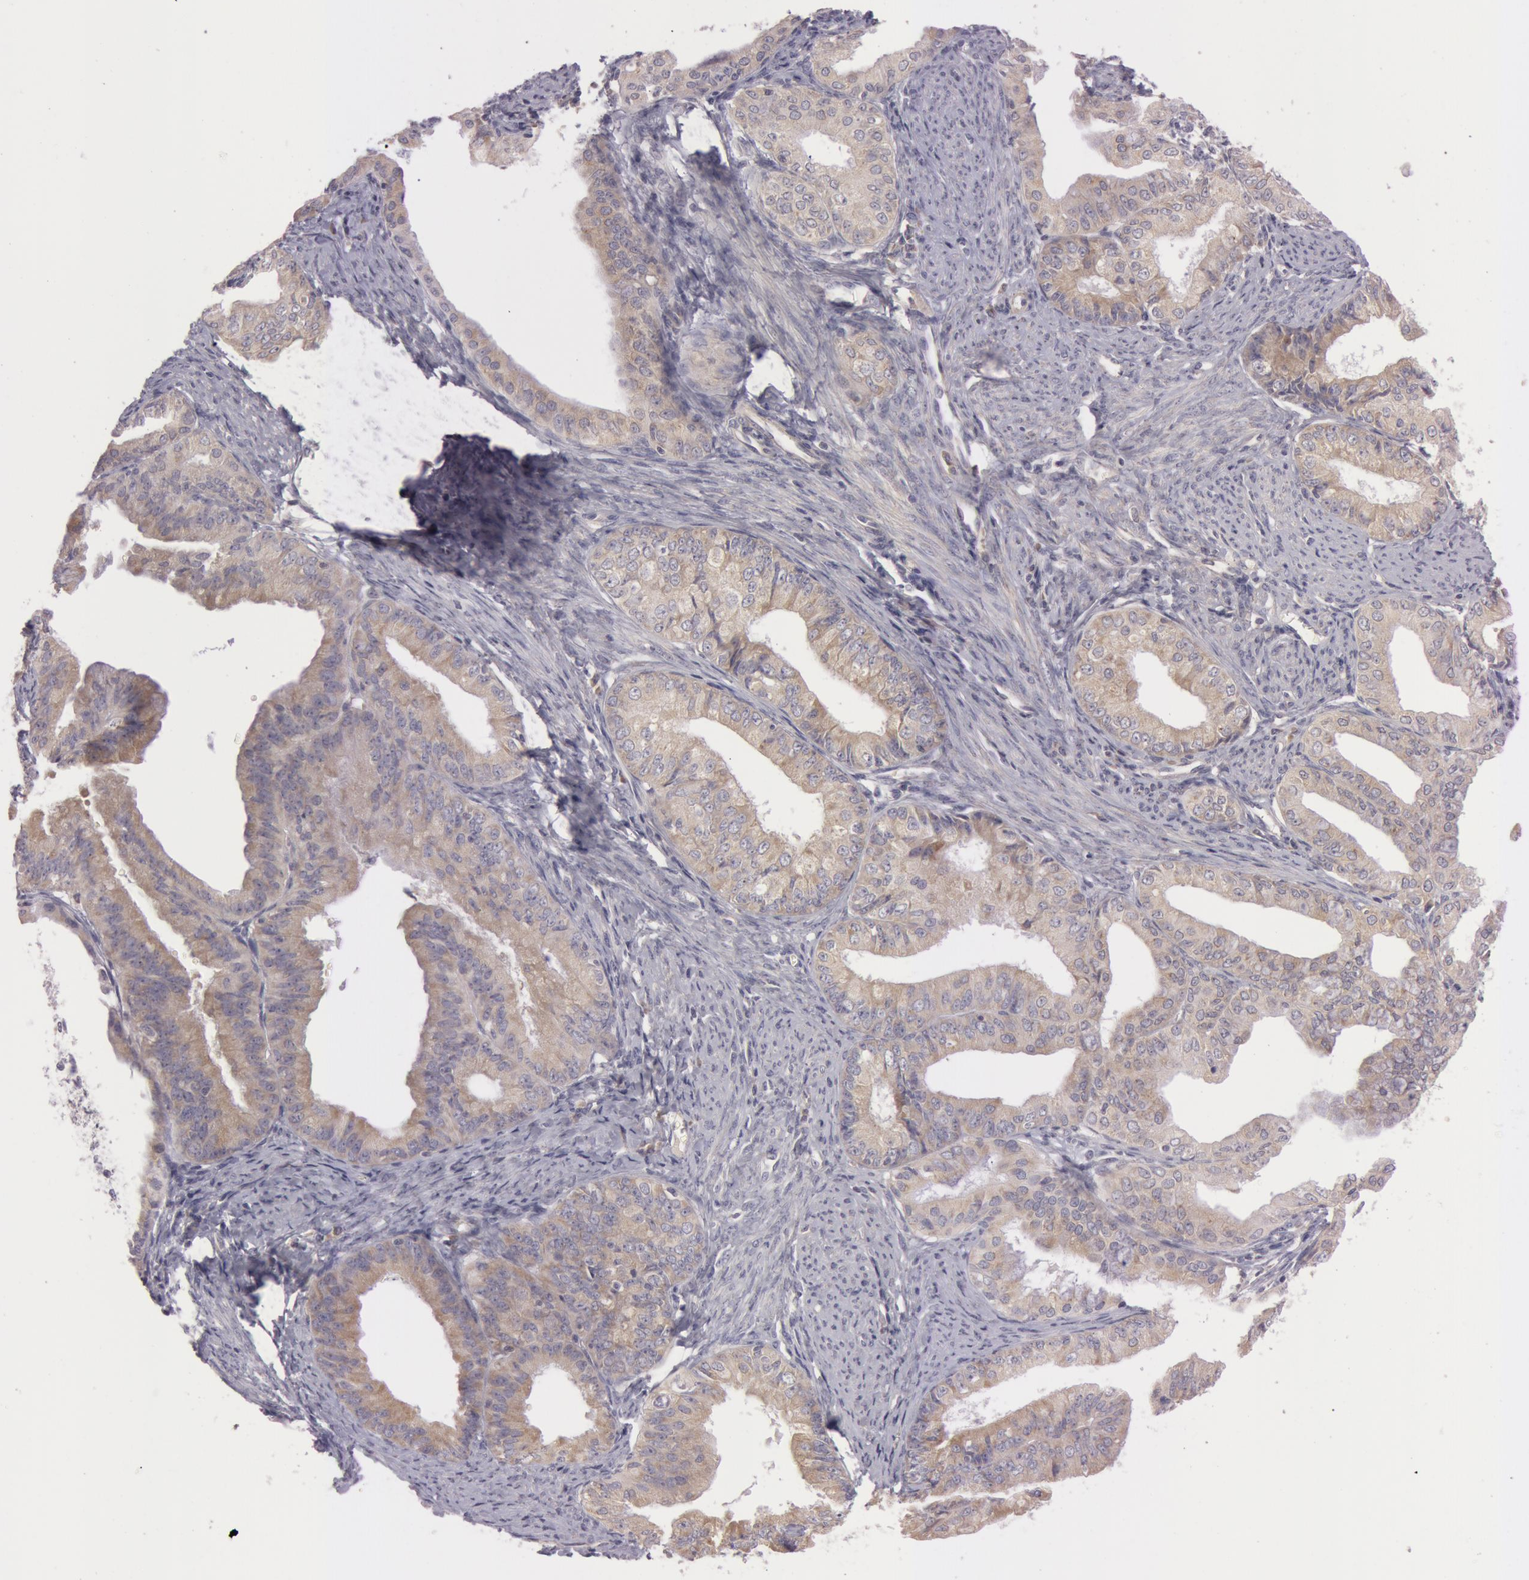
{"staining": {"intensity": "weak", "quantity": "25%-75%", "location": "cytoplasmic/membranous"}, "tissue": "endometrial cancer", "cell_type": "Tumor cells", "image_type": "cancer", "snomed": [{"axis": "morphology", "description": "Adenocarcinoma, NOS"}, {"axis": "topography", "description": "Endometrium"}], "caption": "Endometrial adenocarcinoma tissue displays weak cytoplasmic/membranous positivity in about 25%-75% of tumor cells", "gene": "RALGAPA1", "patient": {"sex": "female", "age": 76}}